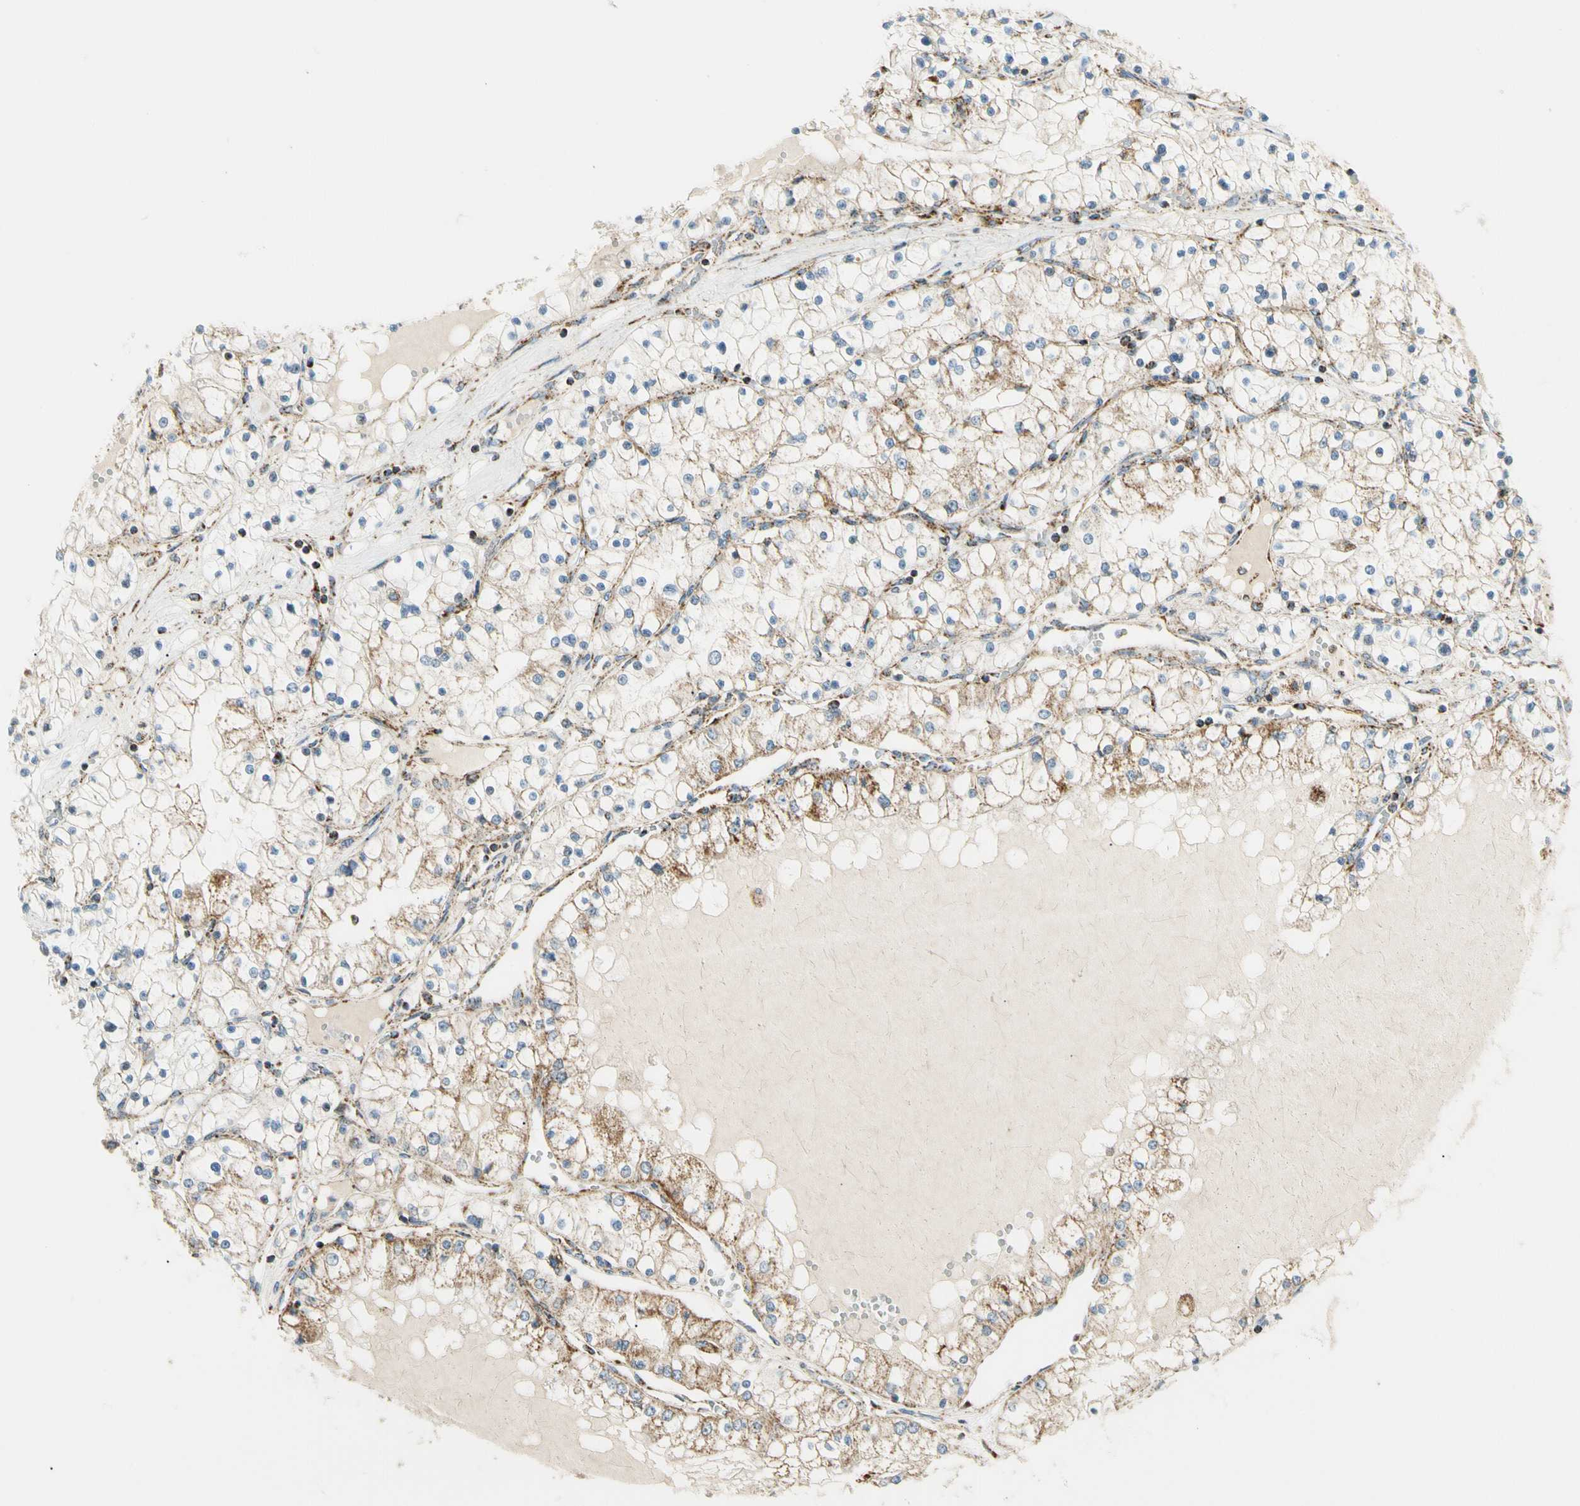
{"staining": {"intensity": "moderate", "quantity": "25%-75%", "location": "cytoplasmic/membranous"}, "tissue": "renal cancer", "cell_type": "Tumor cells", "image_type": "cancer", "snomed": [{"axis": "morphology", "description": "Adenocarcinoma, NOS"}, {"axis": "topography", "description": "Kidney"}], "caption": "Immunohistochemistry (IHC) staining of renal cancer (adenocarcinoma), which reveals medium levels of moderate cytoplasmic/membranous positivity in approximately 25%-75% of tumor cells indicating moderate cytoplasmic/membranous protein positivity. The staining was performed using DAB (3,3'-diaminobenzidine) (brown) for protein detection and nuclei were counterstained in hematoxylin (blue).", "gene": "TBC1D10A", "patient": {"sex": "male", "age": 68}}